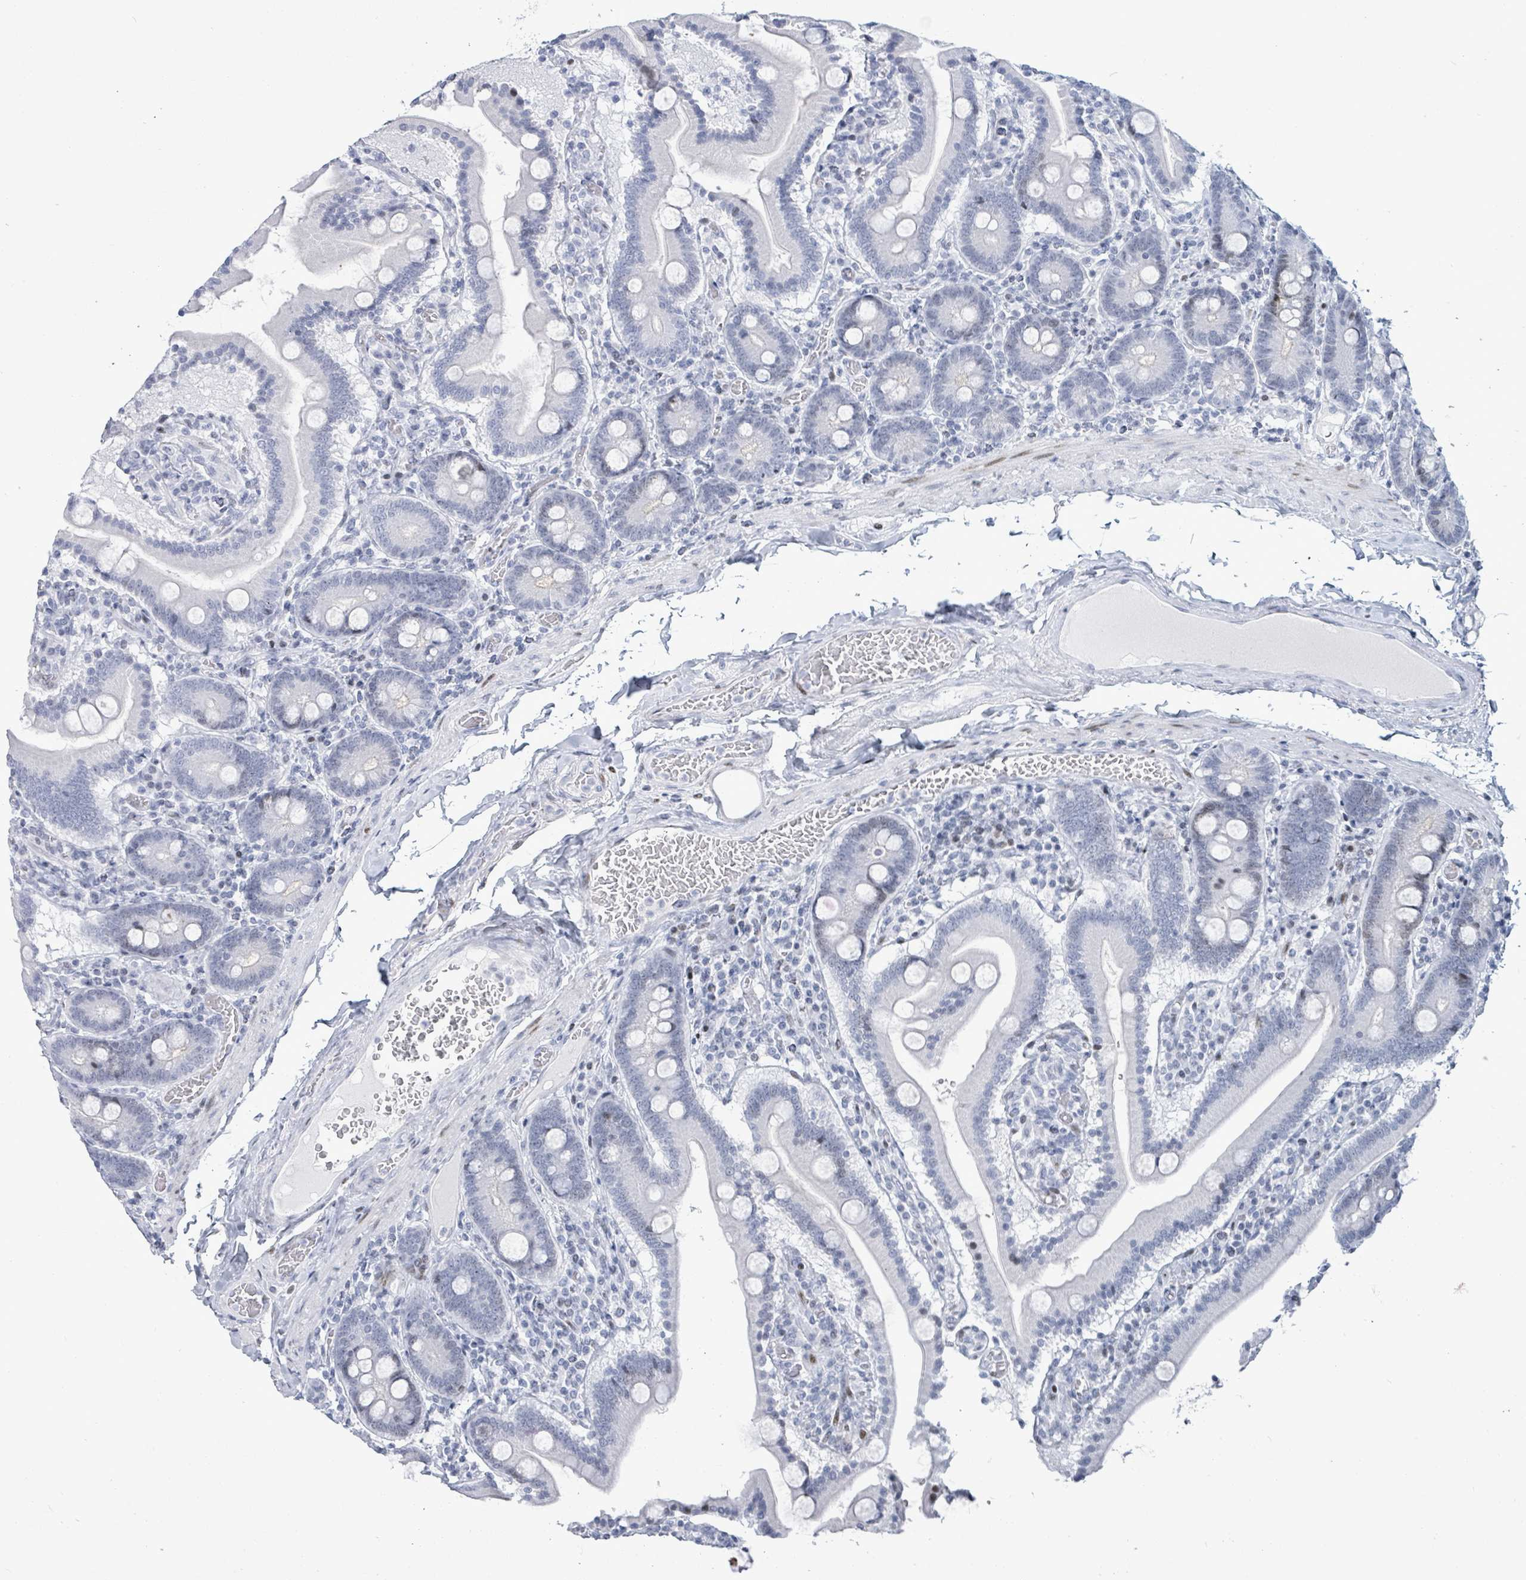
{"staining": {"intensity": "negative", "quantity": "none", "location": "none"}, "tissue": "duodenum", "cell_type": "Glandular cells", "image_type": "normal", "snomed": [{"axis": "morphology", "description": "Normal tissue, NOS"}, {"axis": "topography", "description": "Duodenum"}], "caption": "This is a photomicrograph of IHC staining of unremarkable duodenum, which shows no staining in glandular cells.", "gene": "MALL", "patient": {"sex": "male", "age": 55}}